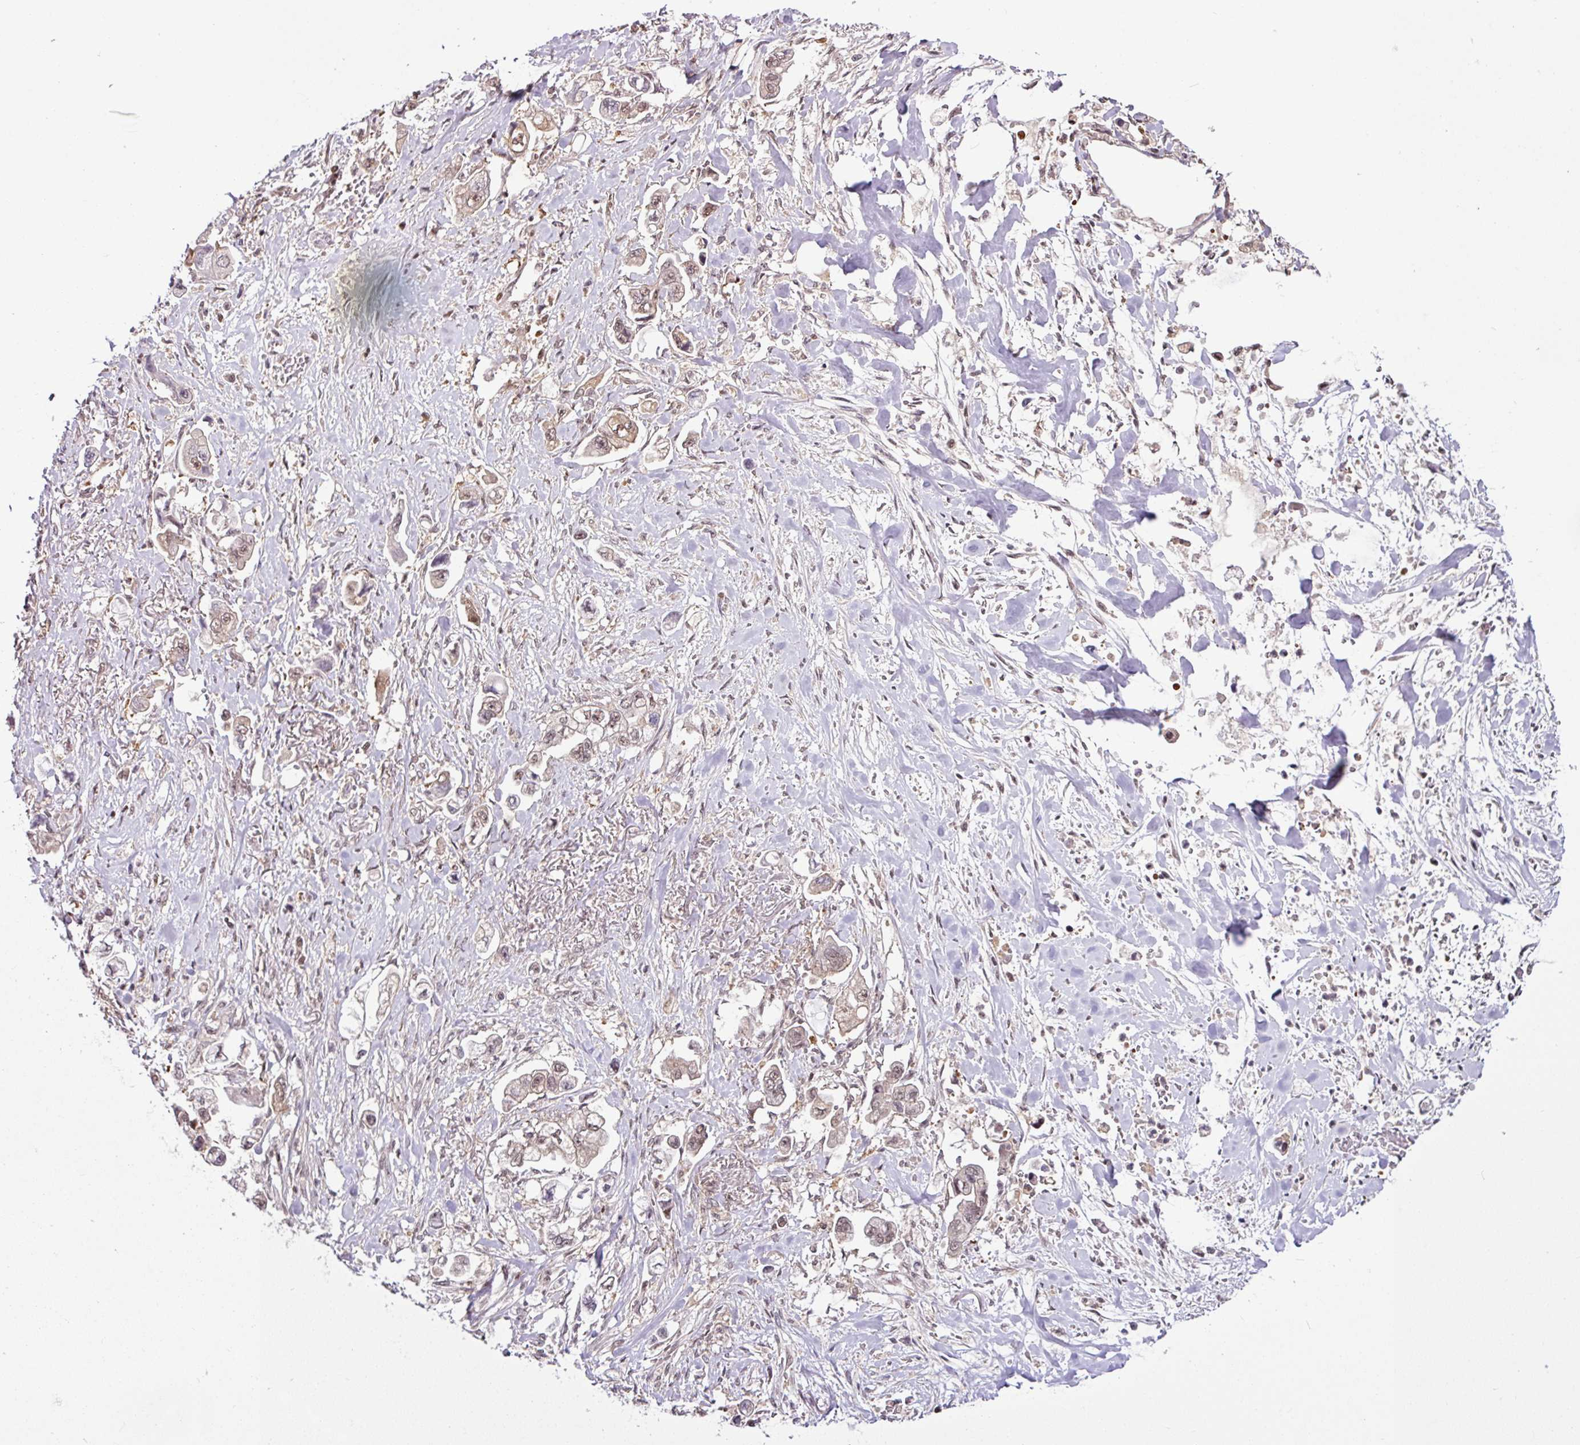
{"staining": {"intensity": "weak", "quantity": ">75%", "location": "cytoplasmic/membranous,nuclear"}, "tissue": "stomach cancer", "cell_type": "Tumor cells", "image_type": "cancer", "snomed": [{"axis": "morphology", "description": "Adenocarcinoma, NOS"}, {"axis": "topography", "description": "Stomach"}], "caption": "Stomach cancer stained for a protein (brown) exhibits weak cytoplasmic/membranous and nuclear positive positivity in about >75% of tumor cells.", "gene": "ITPKC", "patient": {"sex": "male", "age": 62}}